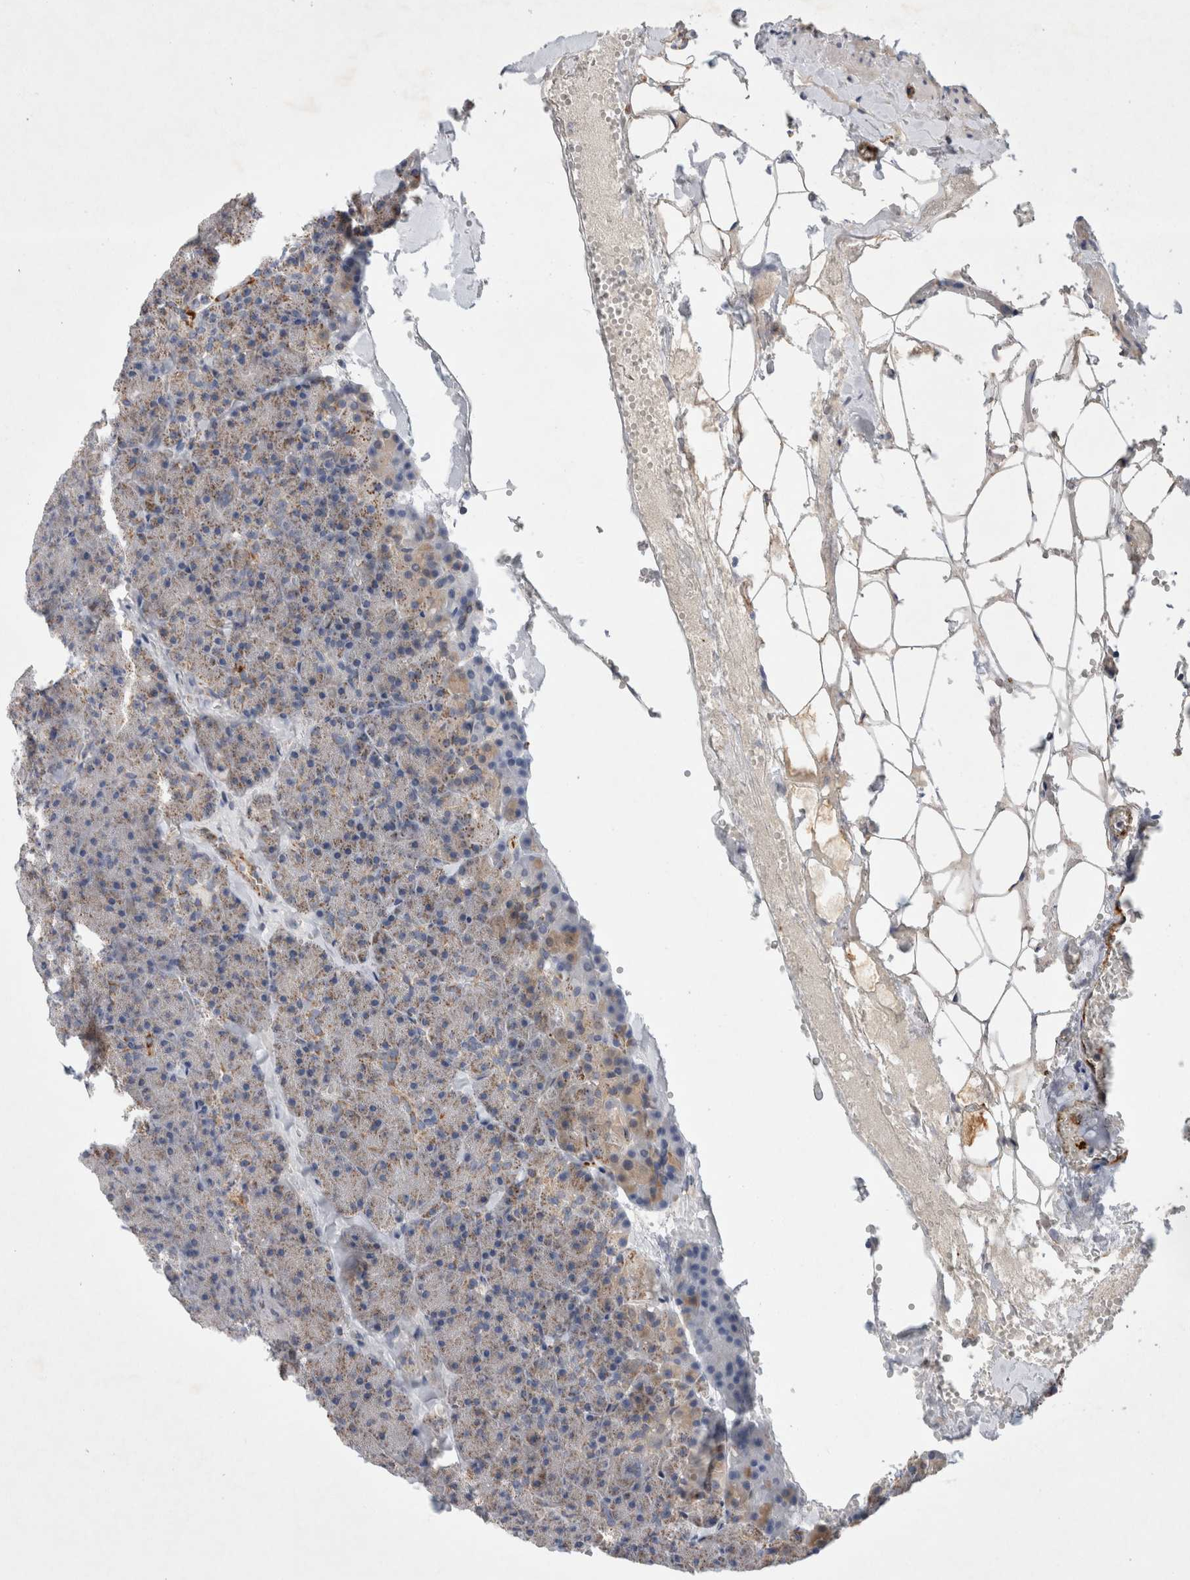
{"staining": {"intensity": "weak", "quantity": "25%-75%", "location": "cytoplasmic/membranous"}, "tissue": "pancreas", "cell_type": "Exocrine glandular cells", "image_type": "normal", "snomed": [{"axis": "morphology", "description": "Normal tissue, NOS"}, {"axis": "morphology", "description": "Carcinoid, malignant, NOS"}, {"axis": "topography", "description": "Pancreas"}], "caption": "Protein staining of unremarkable pancreas reveals weak cytoplasmic/membranous expression in approximately 25%-75% of exocrine glandular cells. Using DAB (3,3'-diaminobenzidine) (brown) and hematoxylin (blue) stains, captured at high magnification using brightfield microscopy.", "gene": "IARS2", "patient": {"sex": "female", "age": 35}}